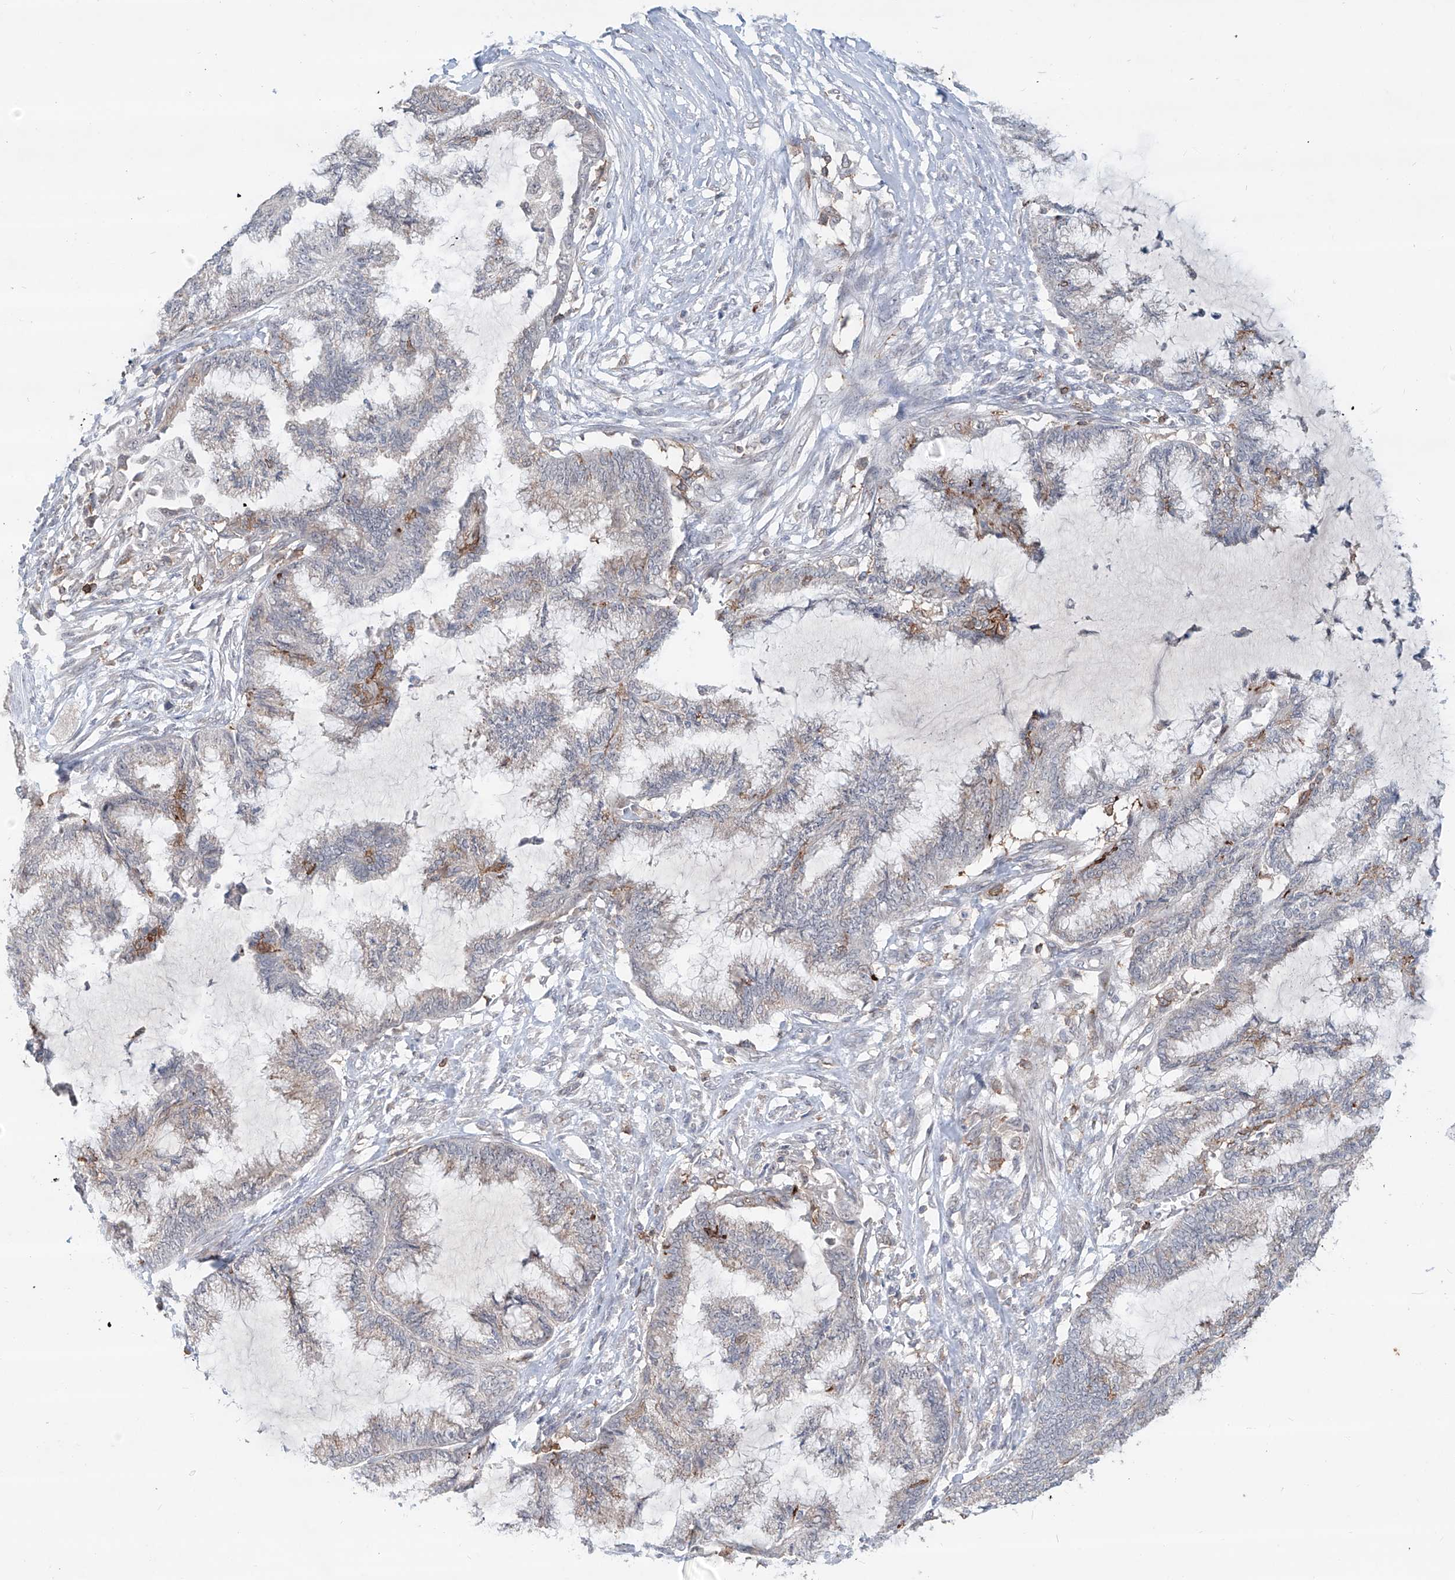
{"staining": {"intensity": "negative", "quantity": "none", "location": "none"}, "tissue": "endometrial cancer", "cell_type": "Tumor cells", "image_type": "cancer", "snomed": [{"axis": "morphology", "description": "Adenocarcinoma, NOS"}, {"axis": "topography", "description": "Endometrium"}], "caption": "This is an immunohistochemistry (IHC) image of endometrial adenocarcinoma. There is no positivity in tumor cells.", "gene": "ZBTB48", "patient": {"sex": "female", "age": 86}}